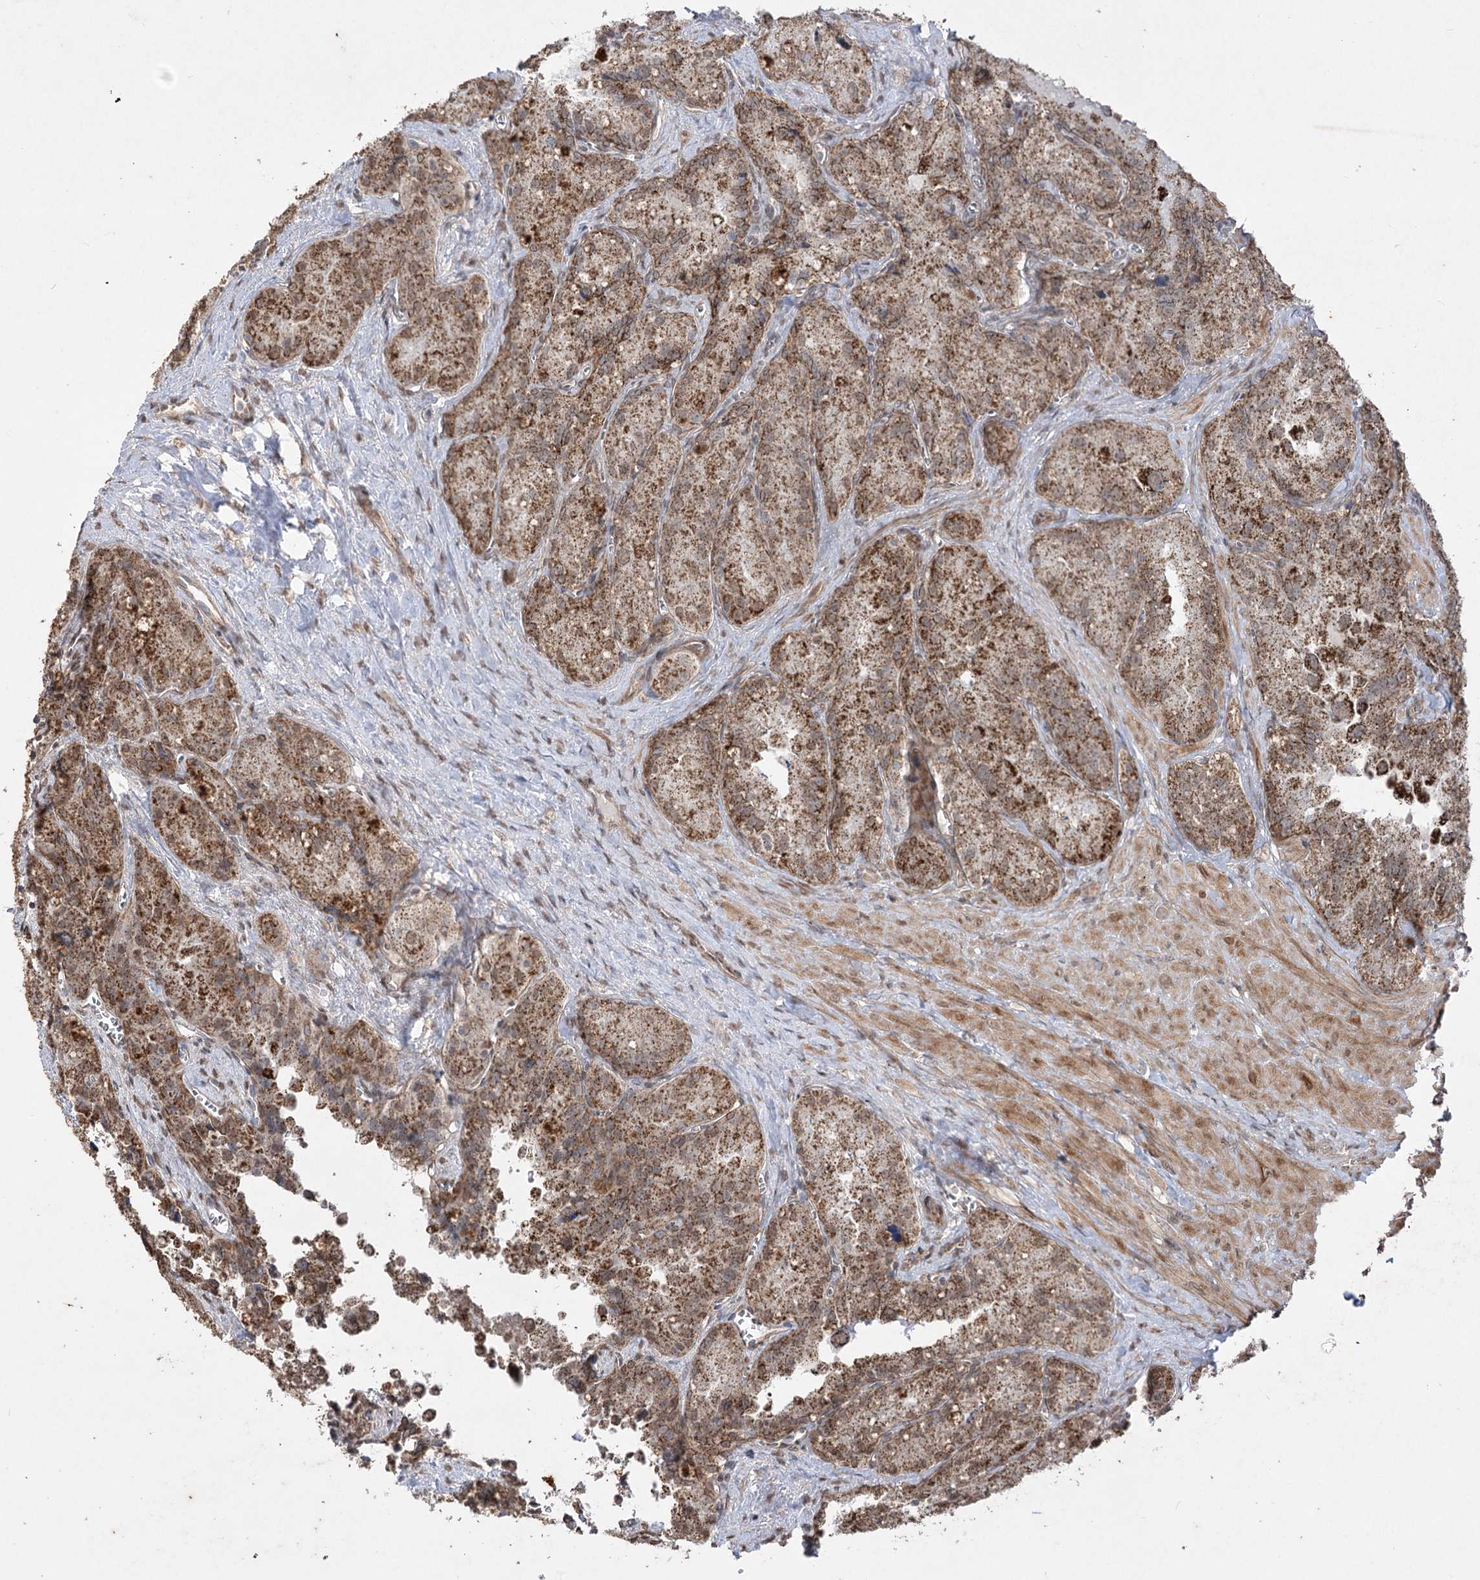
{"staining": {"intensity": "strong", "quantity": ">75%", "location": "cytoplasmic/membranous"}, "tissue": "seminal vesicle", "cell_type": "Glandular cells", "image_type": "normal", "snomed": [{"axis": "morphology", "description": "Normal tissue, NOS"}, {"axis": "topography", "description": "Seminal veicle"}], "caption": "A high amount of strong cytoplasmic/membranous expression is present in approximately >75% of glandular cells in normal seminal vesicle.", "gene": "ZSCAN23", "patient": {"sex": "male", "age": 62}}